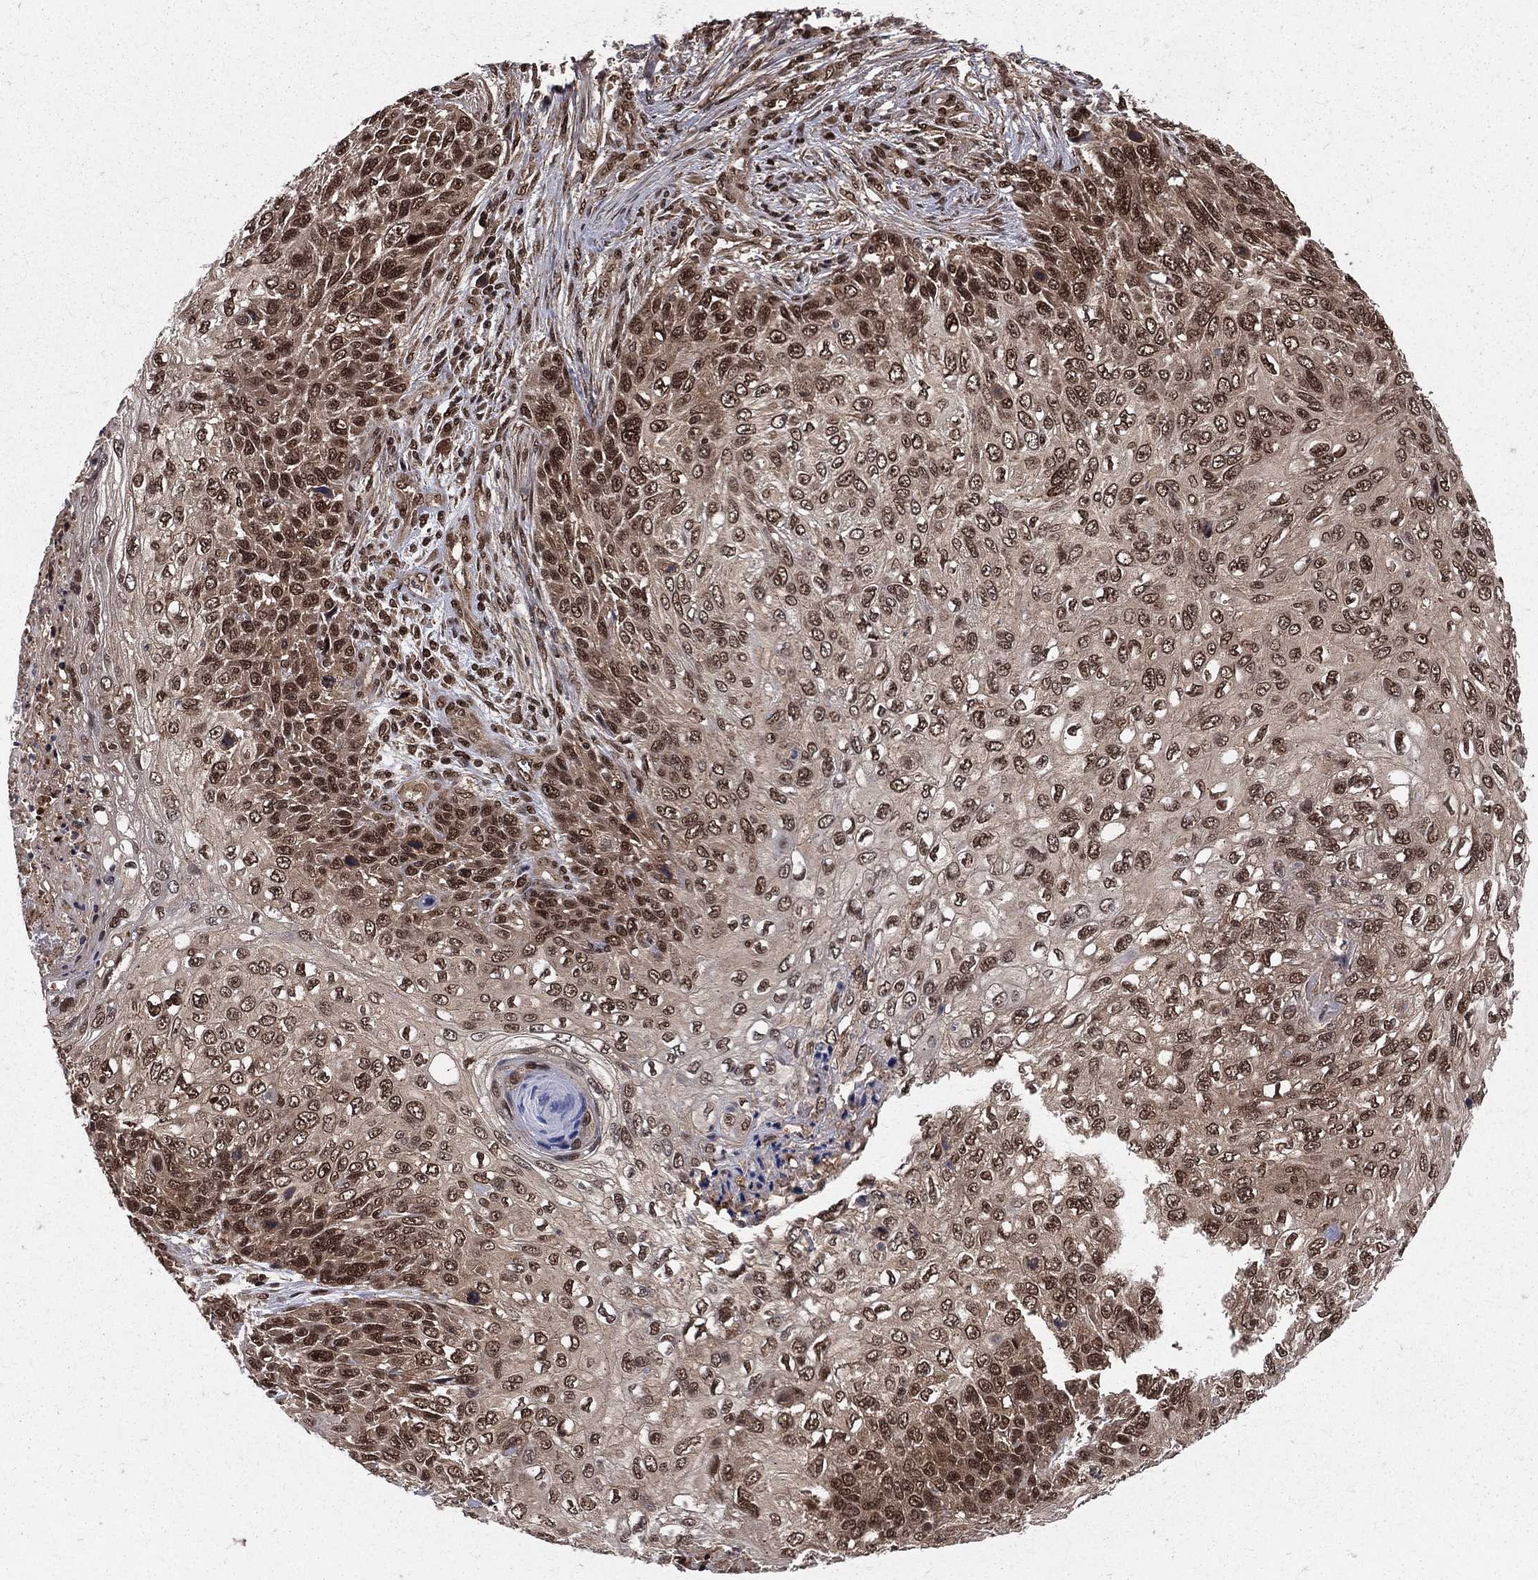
{"staining": {"intensity": "strong", "quantity": "25%-75%", "location": "nuclear"}, "tissue": "skin cancer", "cell_type": "Tumor cells", "image_type": "cancer", "snomed": [{"axis": "morphology", "description": "Squamous cell carcinoma, NOS"}, {"axis": "topography", "description": "Skin"}], "caption": "The image shows staining of skin squamous cell carcinoma, revealing strong nuclear protein positivity (brown color) within tumor cells.", "gene": "COPS4", "patient": {"sex": "male", "age": 92}}